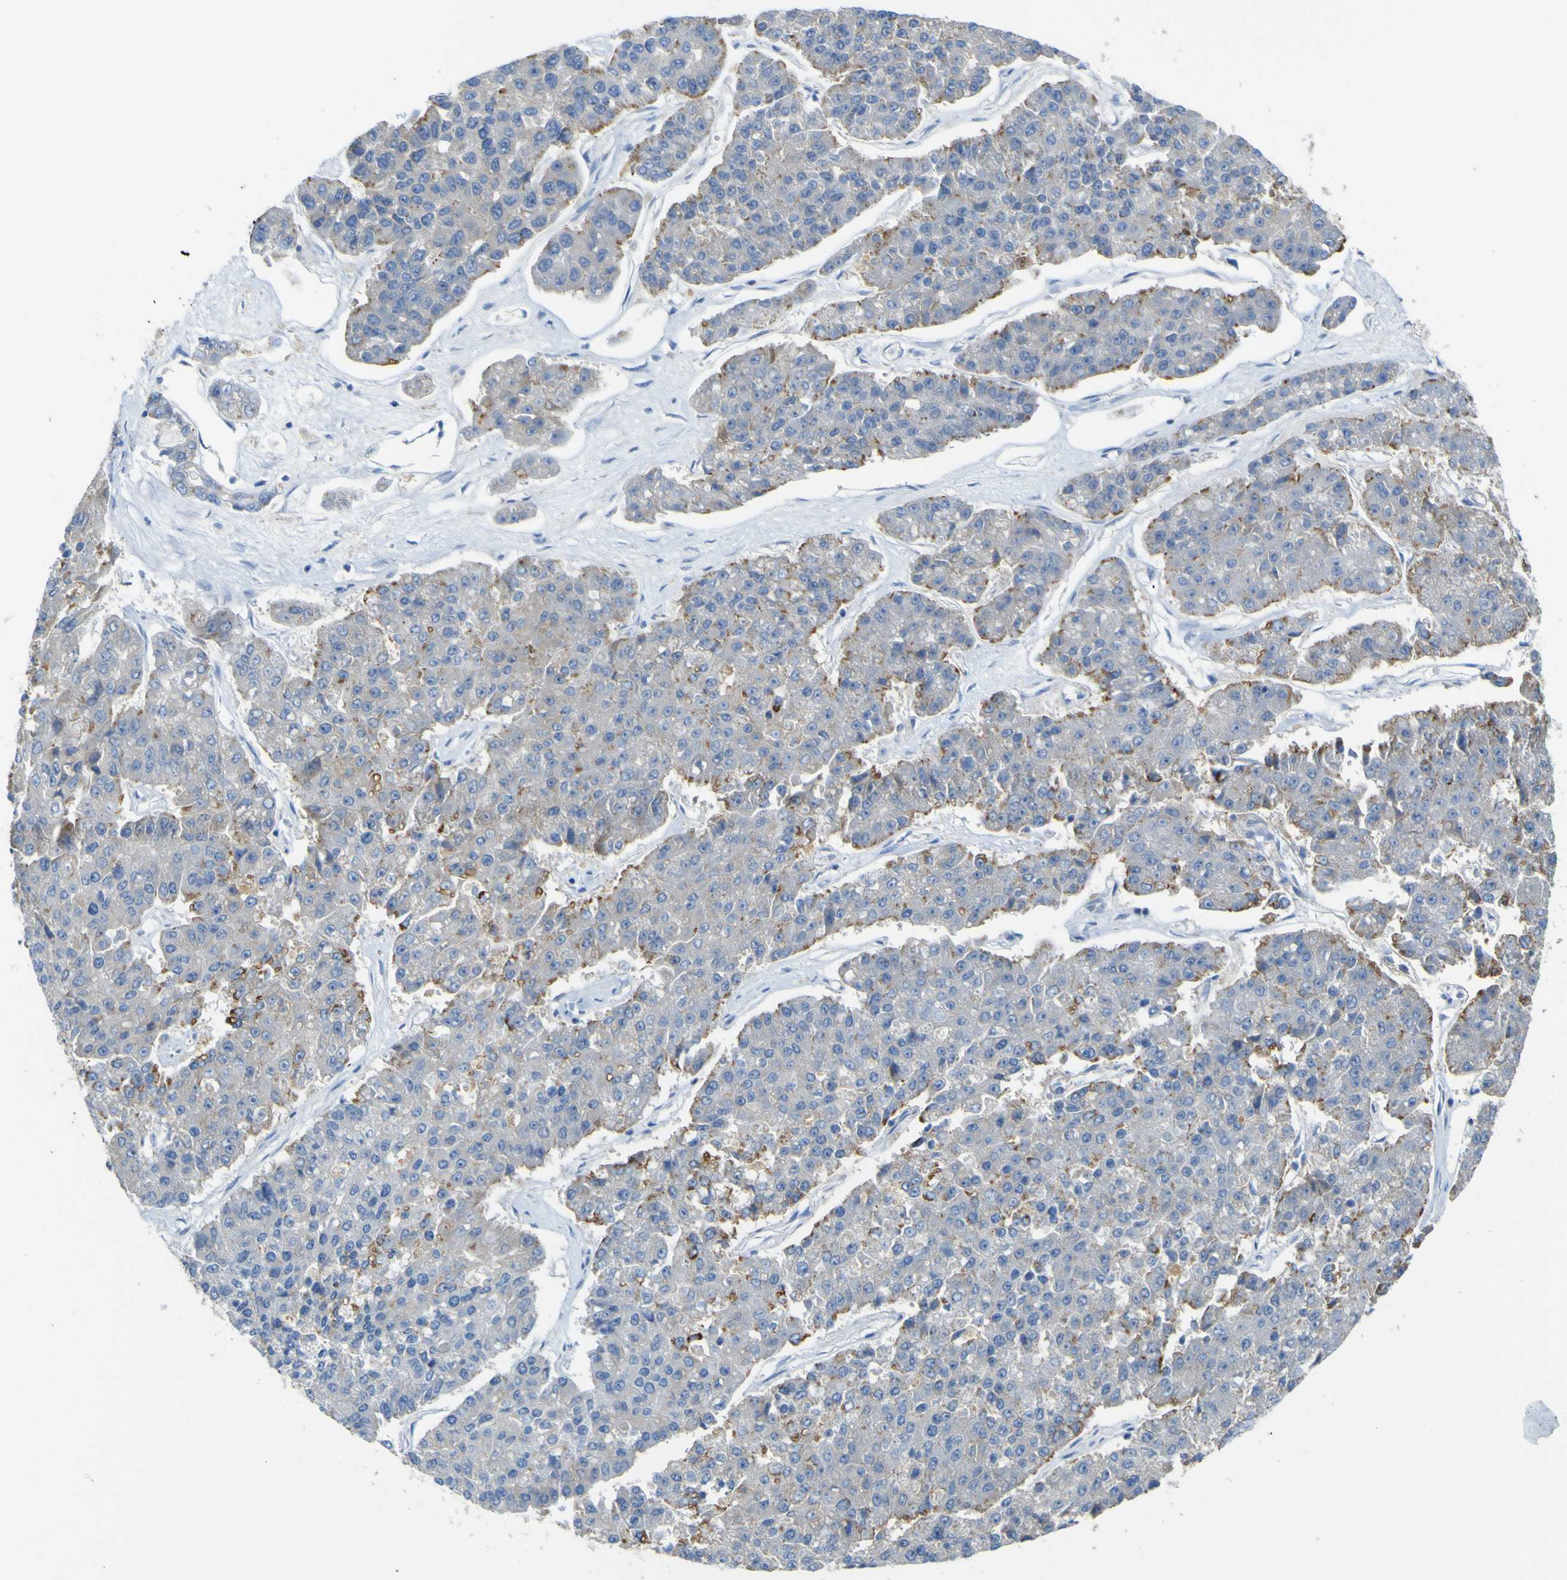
{"staining": {"intensity": "moderate", "quantity": "<25%", "location": "cytoplasmic/membranous"}, "tissue": "pancreatic cancer", "cell_type": "Tumor cells", "image_type": "cancer", "snomed": [{"axis": "morphology", "description": "Adenocarcinoma, NOS"}, {"axis": "topography", "description": "Pancreas"}], "caption": "A high-resolution photomicrograph shows immunohistochemistry (IHC) staining of pancreatic cancer (adenocarcinoma), which demonstrates moderate cytoplasmic/membranous positivity in about <25% of tumor cells.", "gene": "ADGRA2", "patient": {"sex": "male", "age": 50}}